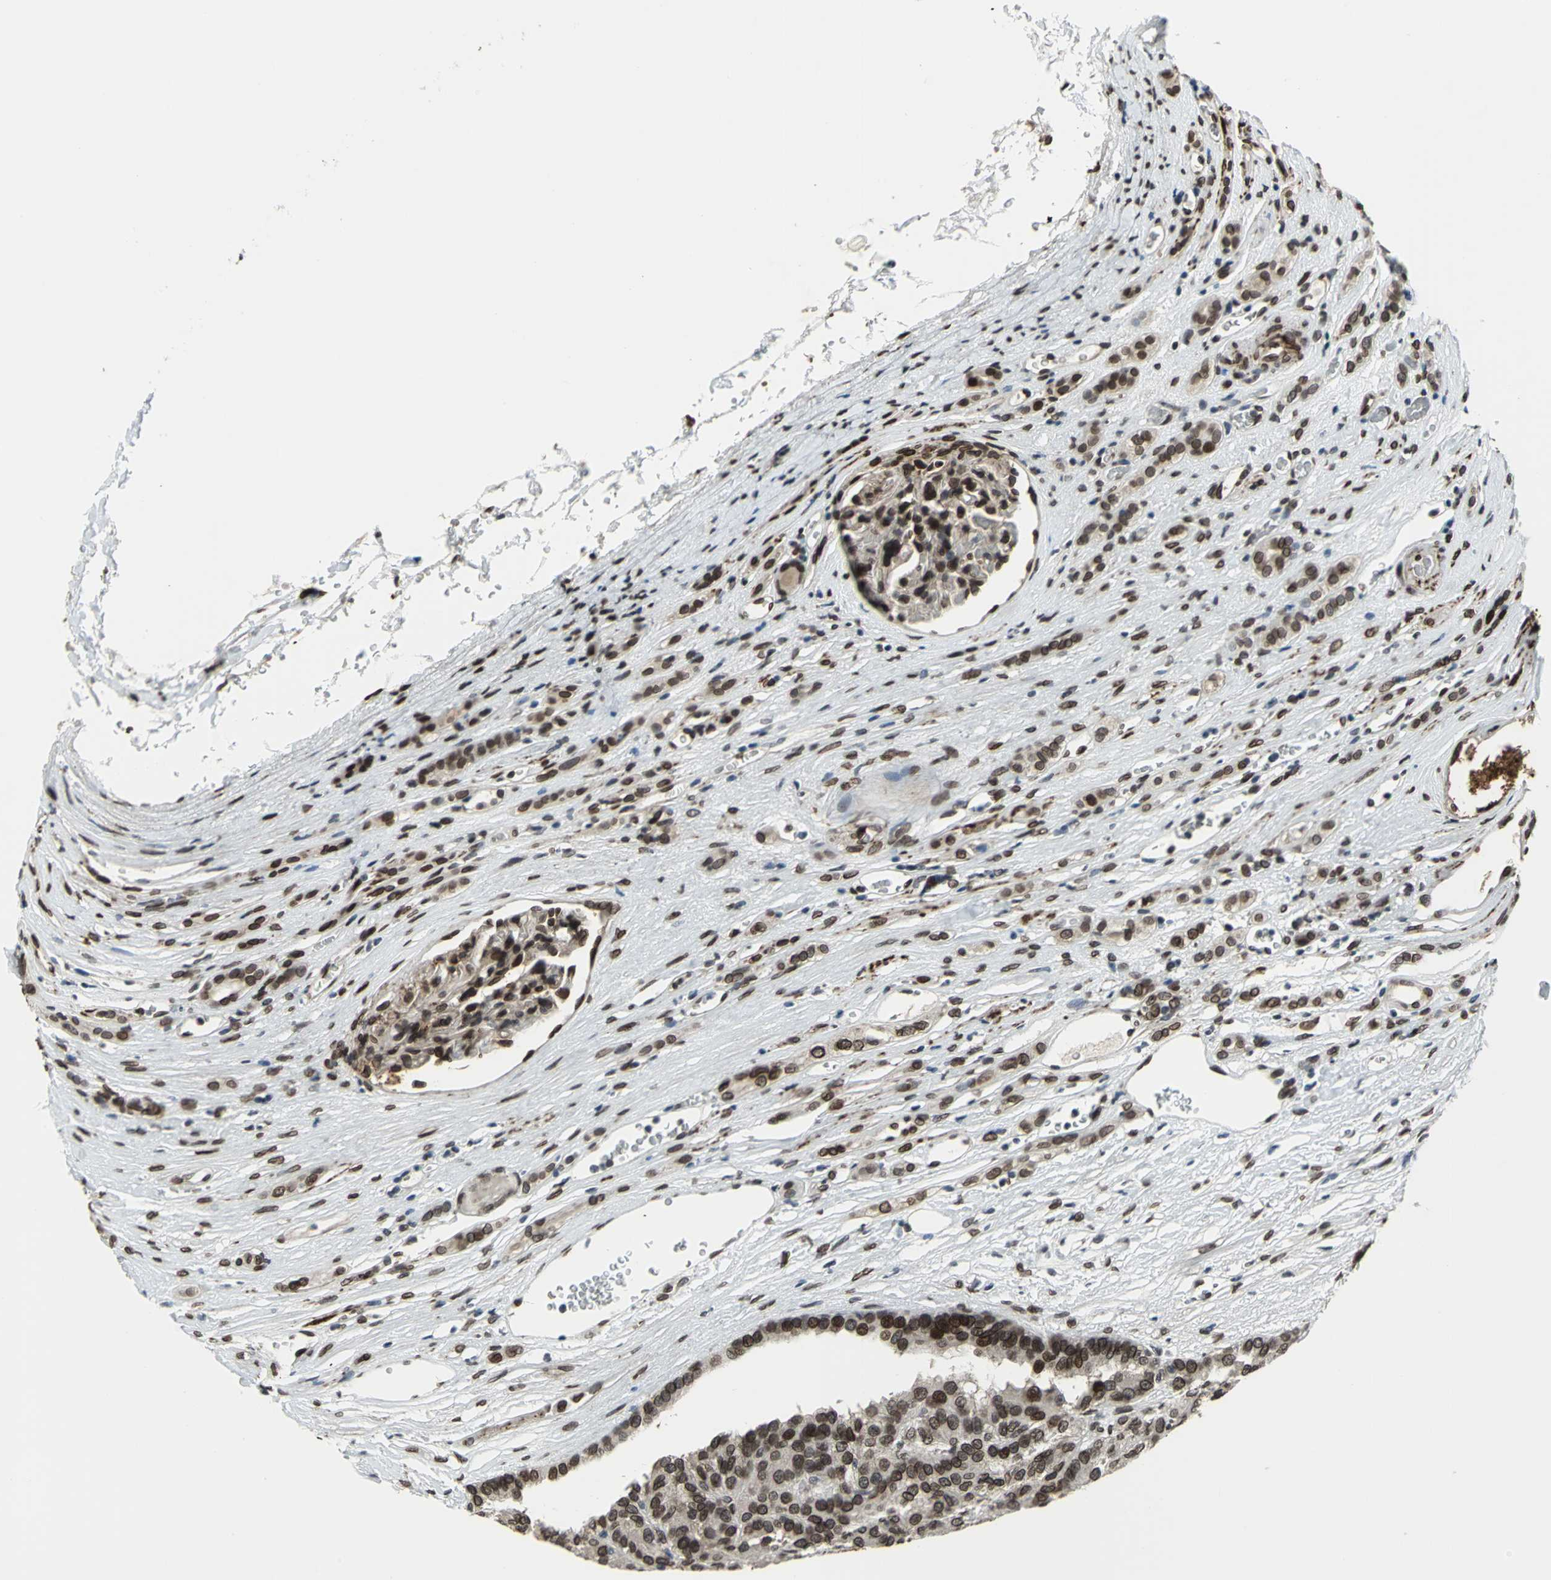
{"staining": {"intensity": "strong", "quantity": ">75%", "location": "cytoplasmic/membranous,nuclear"}, "tissue": "renal cancer", "cell_type": "Tumor cells", "image_type": "cancer", "snomed": [{"axis": "morphology", "description": "Adenocarcinoma, NOS"}, {"axis": "topography", "description": "Kidney"}], "caption": "Brown immunohistochemical staining in adenocarcinoma (renal) shows strong cytoplasmic/membranous and nuclear staining in about >75% of tumor cells.", "gene": "ISY1", "patient": {"sex": "male", "age": 46}}